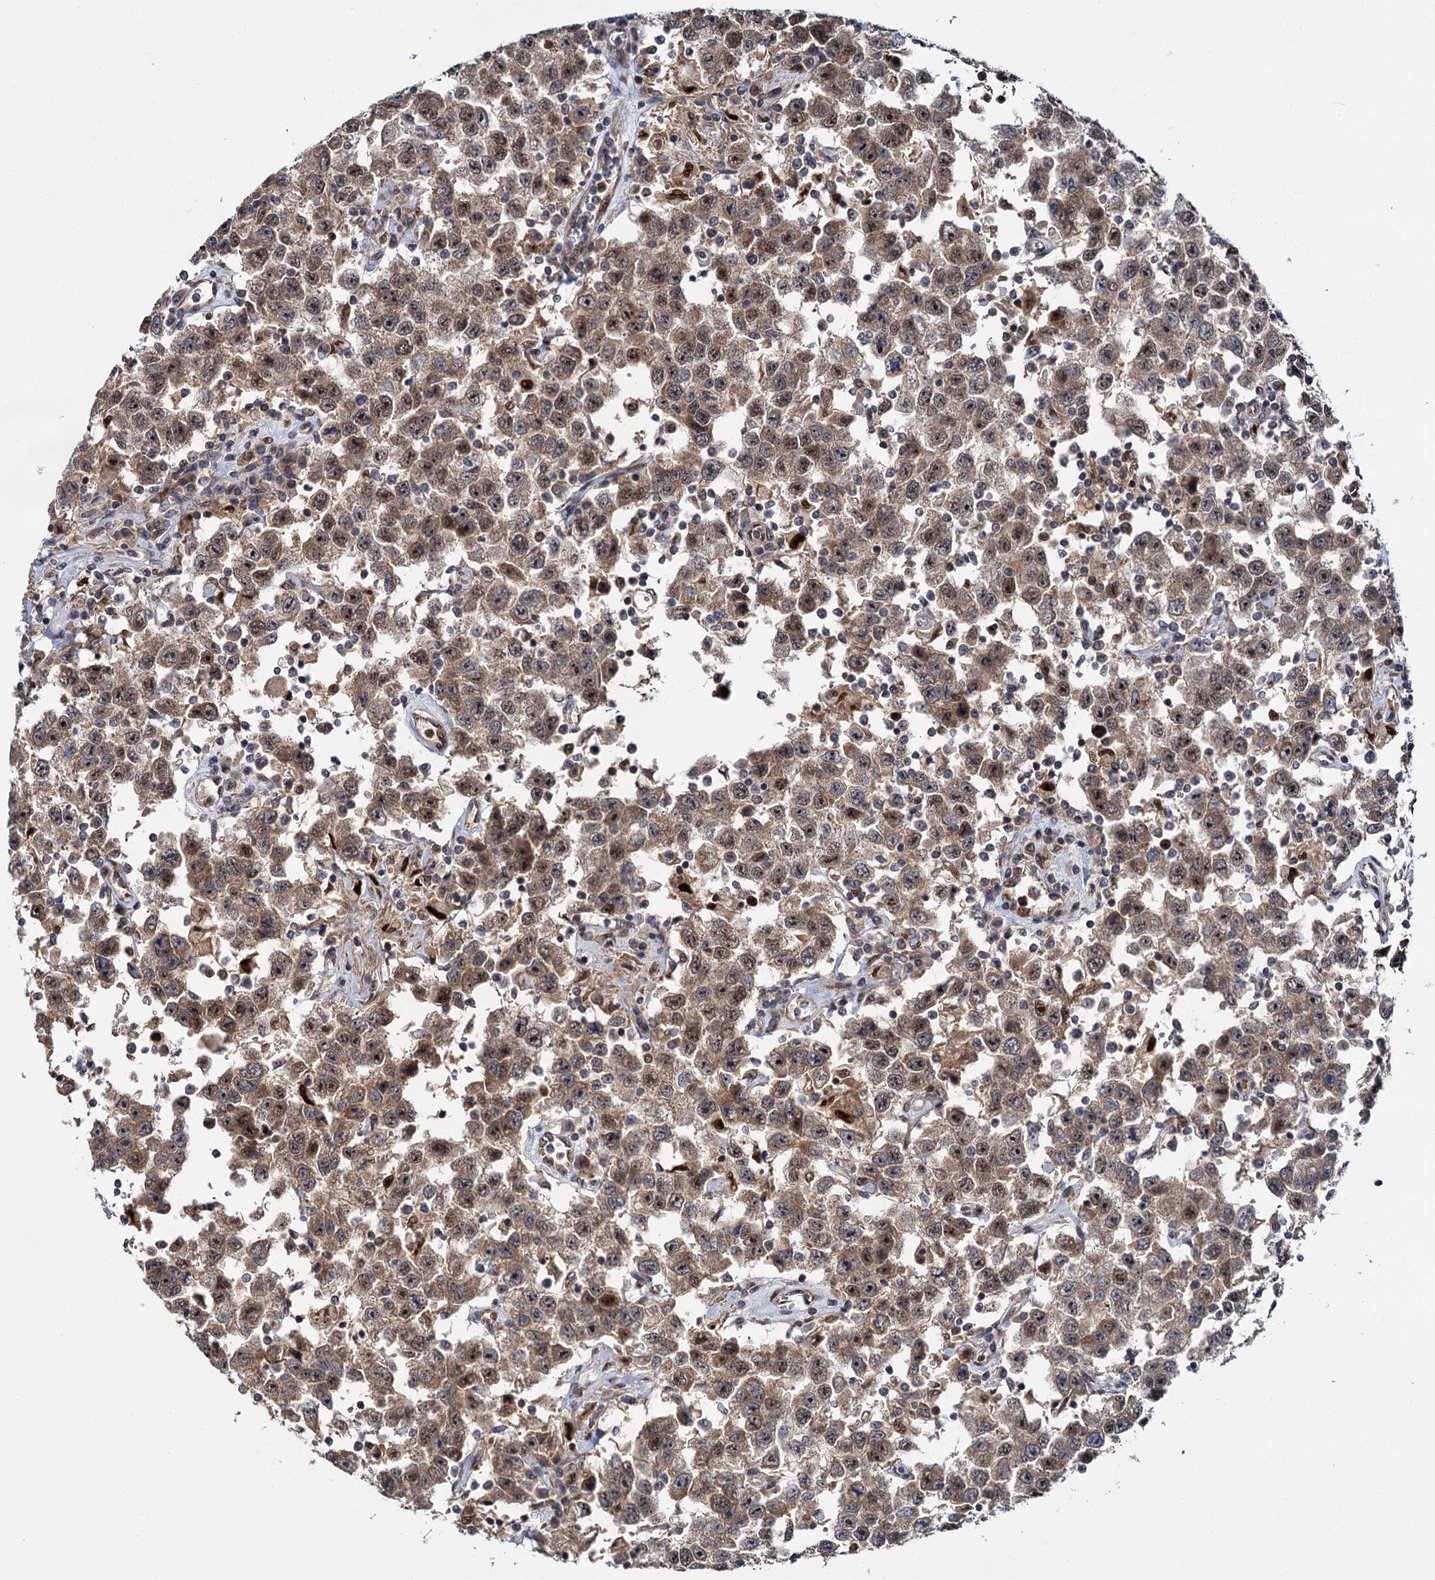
{"staining": {"intensity": "moderate", "quantity": ">75%", "location": "cytoplasmic/membranous,nuclear"}, "tissue": "testis cancer", "cell_type": "Tumor cells", "image_type": "cancer", "snomed": [{"axis": "morphology", "description": "Seminoma, NOS"}, {"axis": "topography", "description": "Testis"}], "caption": "Immunohistochemical staining of seminoma (testis) displays medium levels of moderate cytoplasmic/membranous and nuclear expression in approximately >75% of tumor cells.", "gene": "GAL3ST4", "patient": {"sex": "male", "age": 41}}